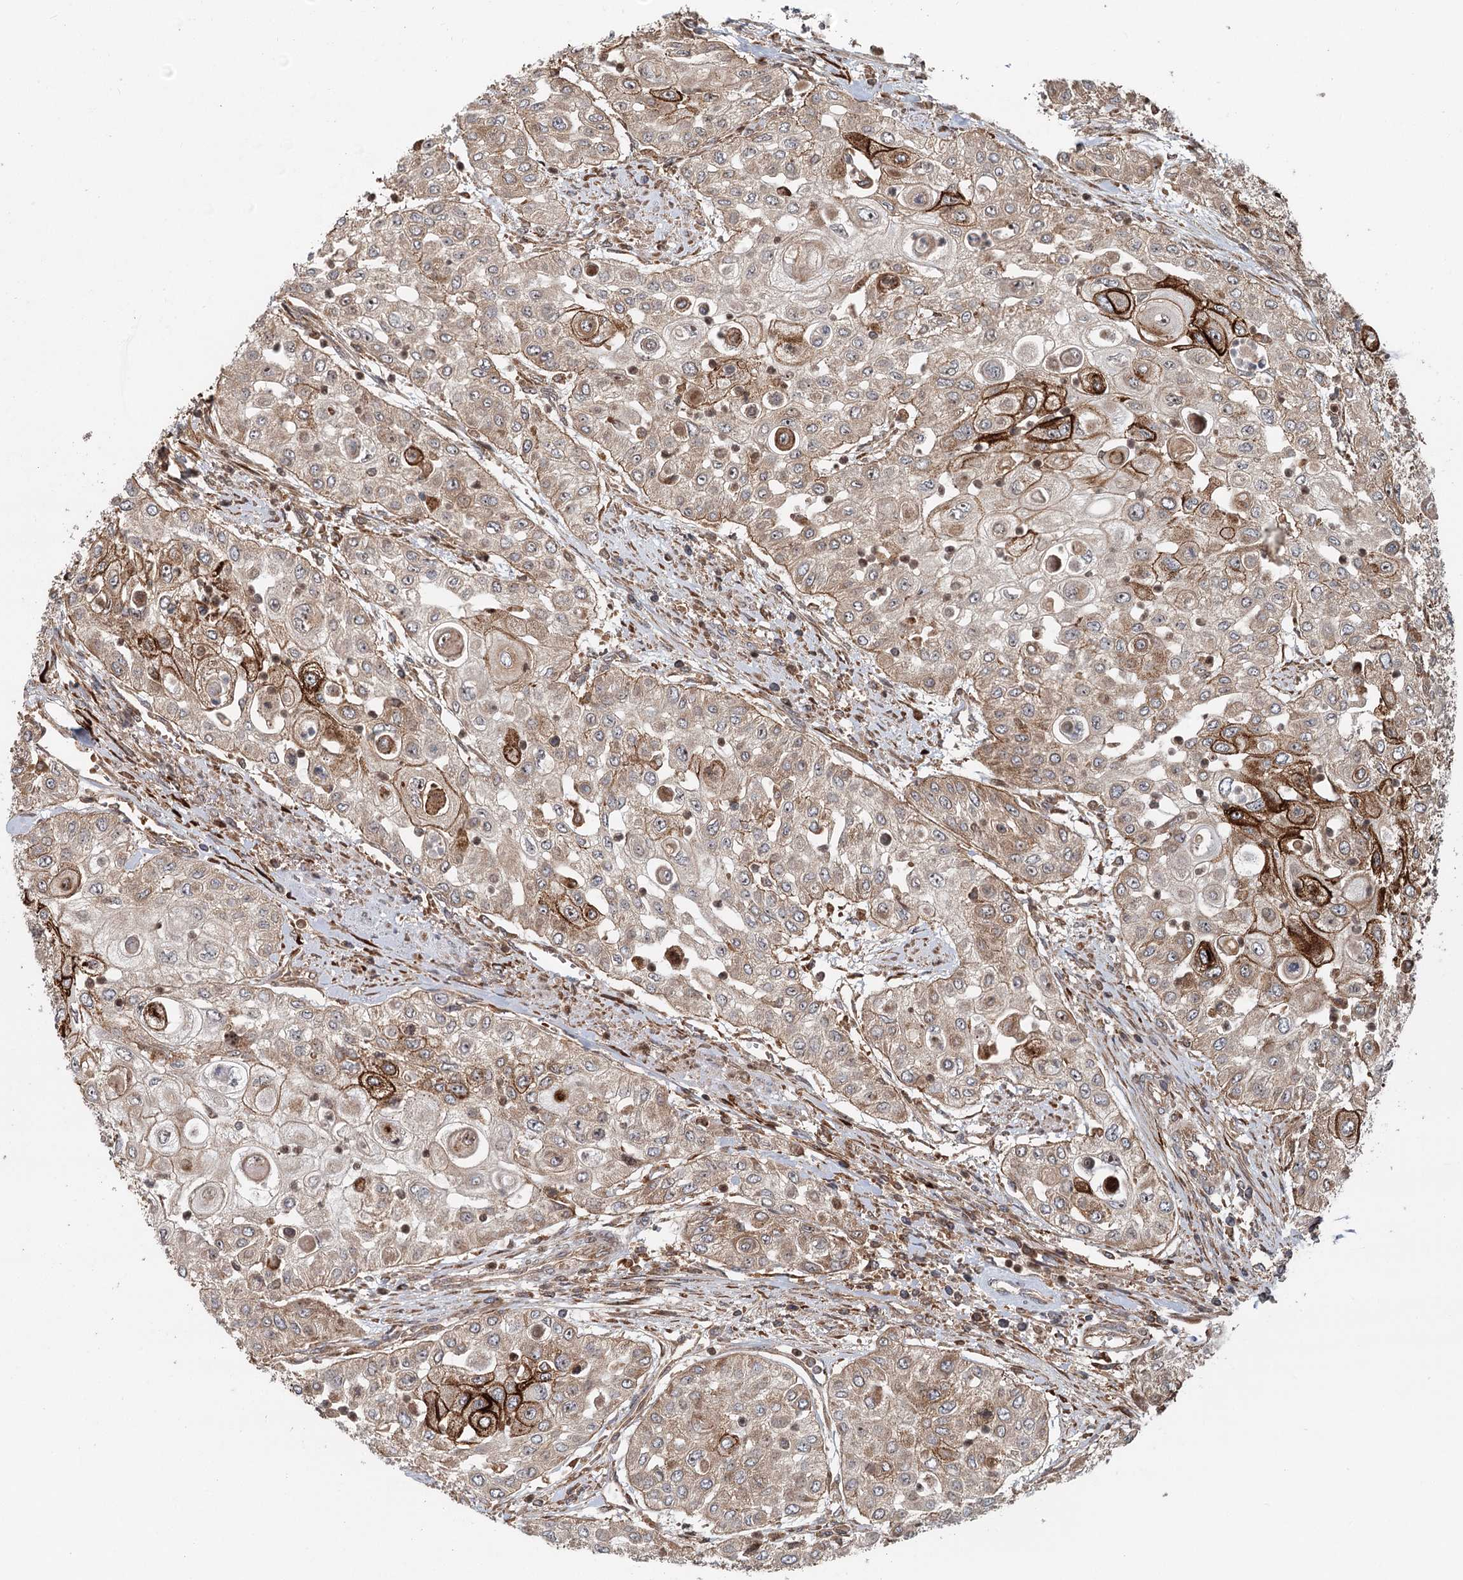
{"staining": {"intensity": "strong", "quantity": "<25%", "location": "cytoplasmic/membranous"}, "tissue": "urothelial cancer", "cell_type": "Tumor cells", "image_type": "cancer", "snomed": [{"axis": "morphology", "description": "Urothelial carcinoma, High grade"}, {"axis": "topography", "description": "Urinary bladder"}], "caption": "This is a photomicrograph of immunohistochemistry staining of urothelial carcinoma (high-grade), which shows strong staining in the cytoplasmic/membranous of tumor cells.", "gene": "RNF111", "patient": {"sex": "female", "age": 79}}